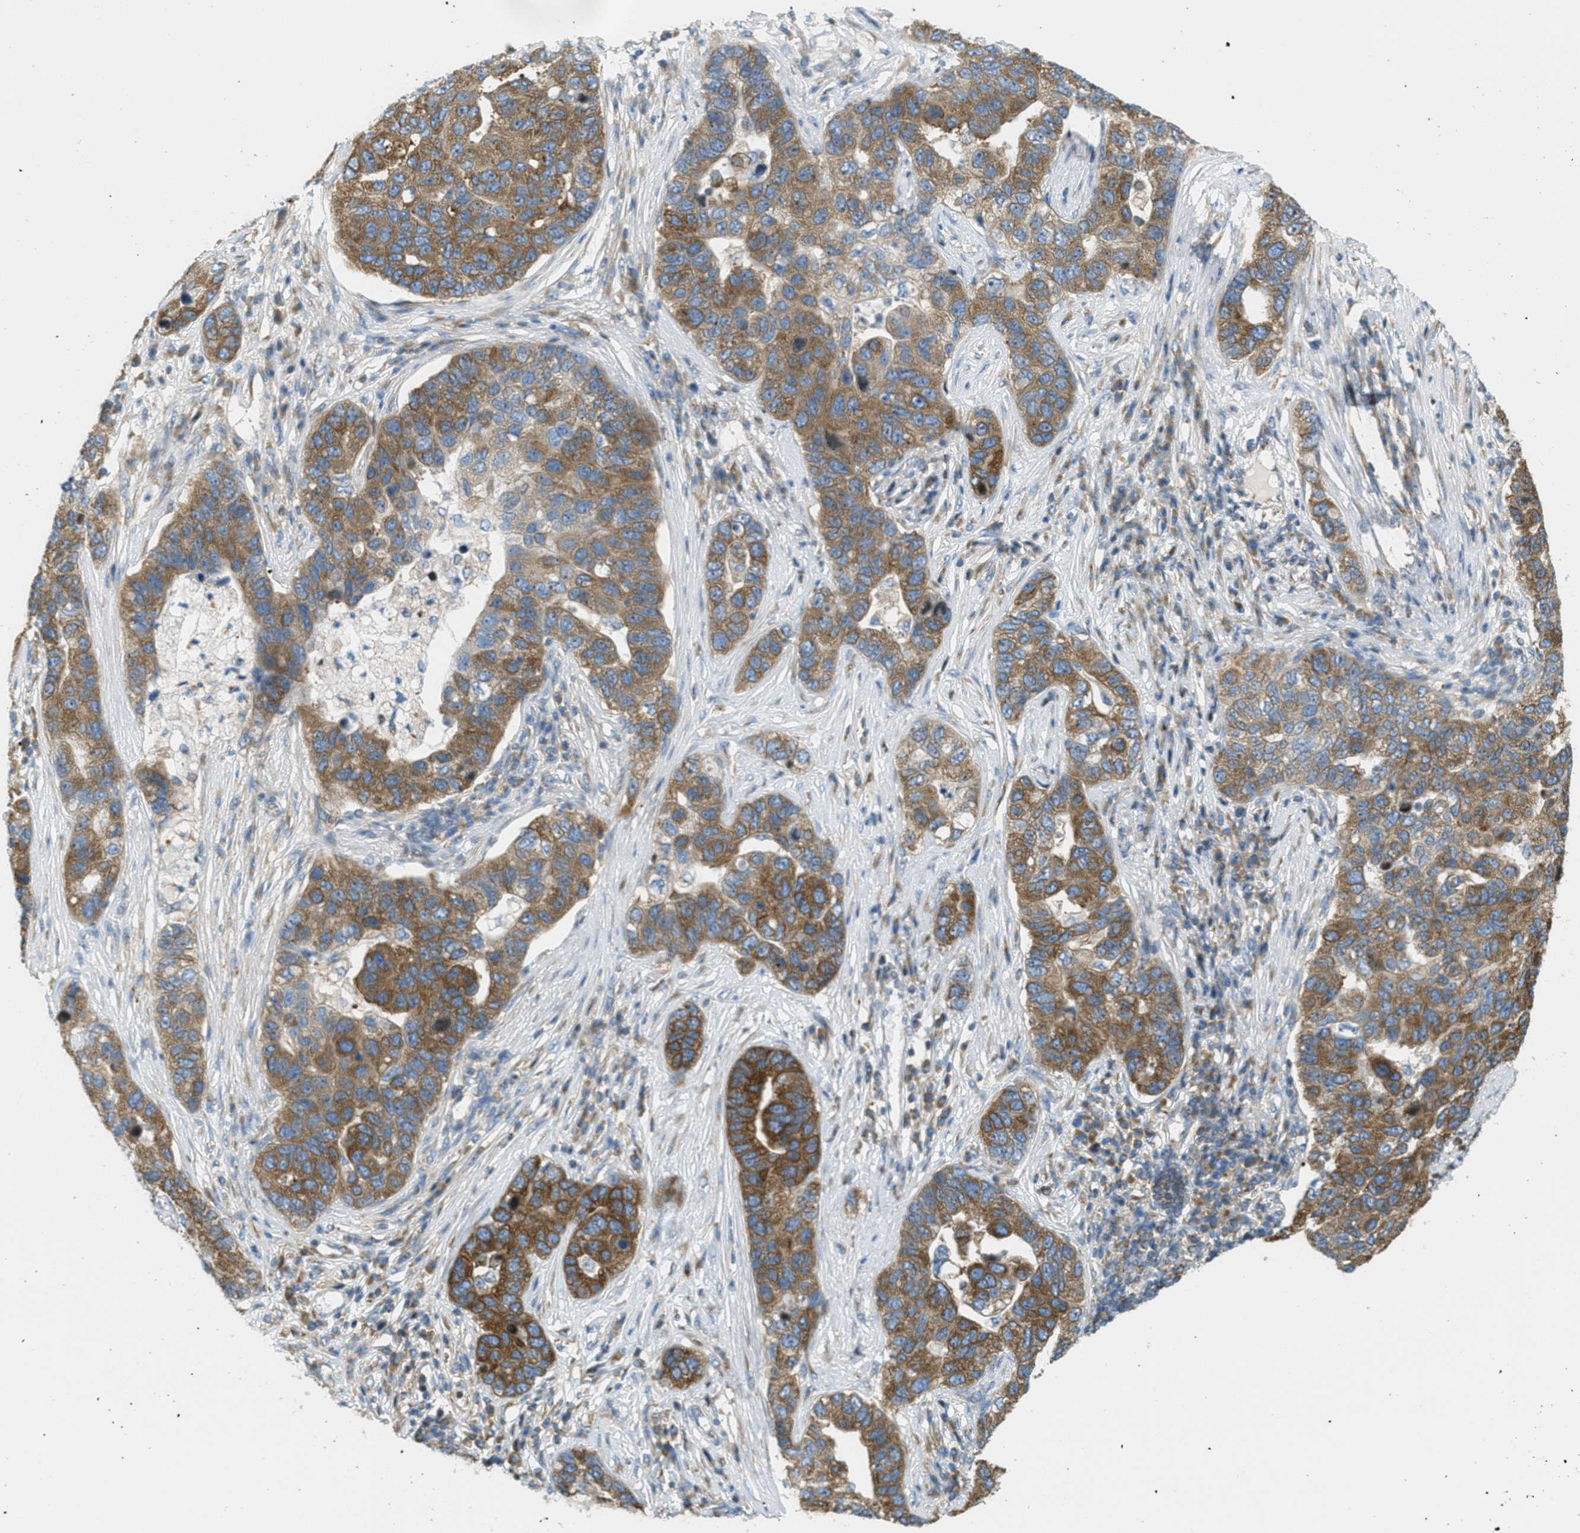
{"staining": {"intensity": "moderate", "quantity": ">75%", "location": "cytoplasmic/membranous"}, "tissue": "pancreatic cancer", "cell_type": "Tumor cells", "image_type": "cancer", "snomed": [{"axis": "morphology", "description": "Adenocarcinoma, NOS"}, {"axis": "topography", "description": "Pancreas"}], "caption": "Immunohistochemistry (IHC) staining of adenocarcinoma (pancreatic), which reveals medium levels of moderate cytoplasmic/membranous staining in about >75% of tumor cells indicating moderate cytoplasmic/membranous protein staining. The staining was performed using DAB (brown) for protein detection and nuclei were counterstained in hematoxylin (blue).", "gene": "ABCF1", "patient": {"sex": "female", "age": 61}}